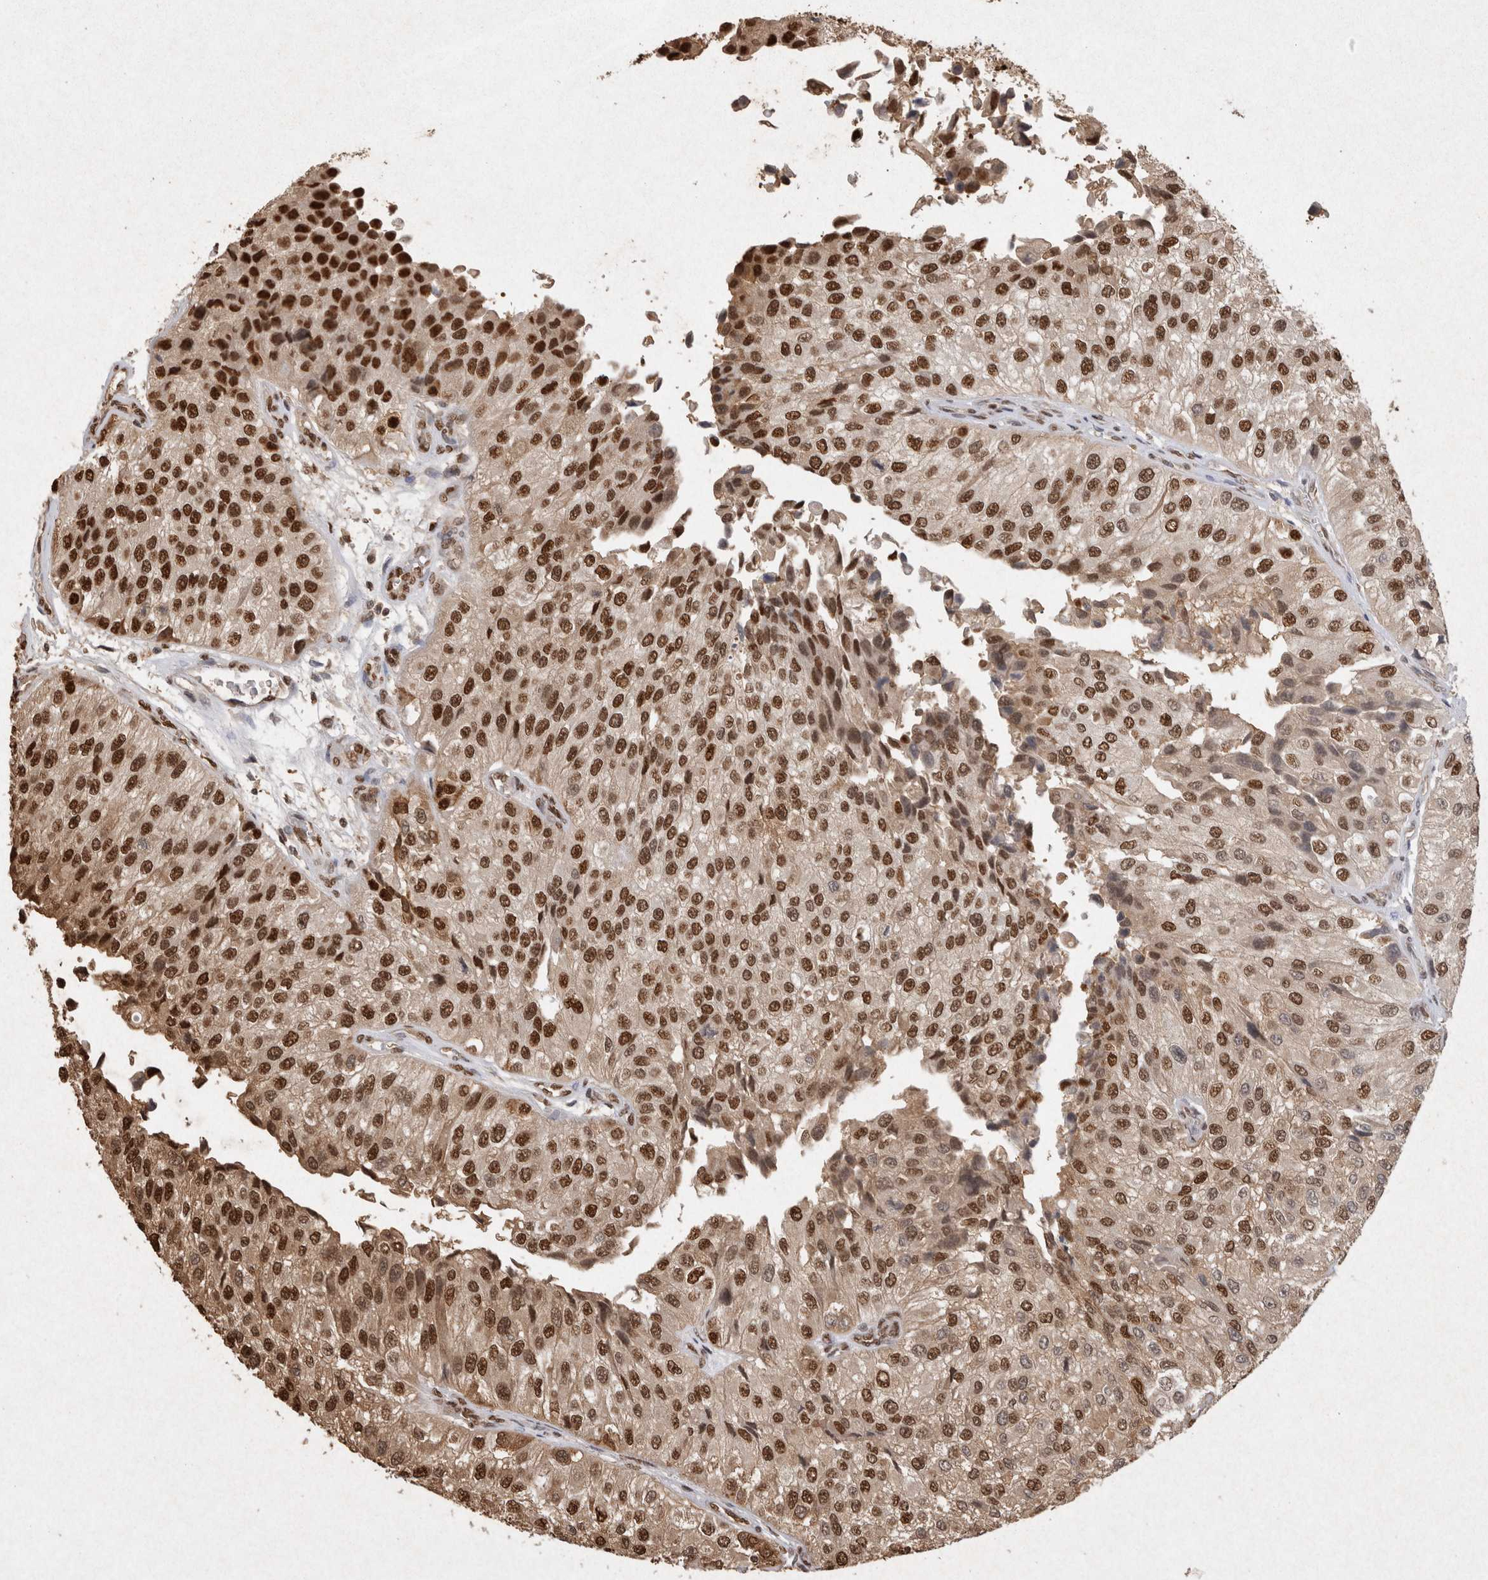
{"staining": {"intensity": "moderate", "quantity": ">75%", "location": "cytoplasmic/membranous,nuclear"}, "tissue": "urothelial cancer", "cell_type": "Tumor cells", "image_type": "cancer", "snomed": [{"axis": "morphology", "description": "Urothelial carcinoma, High grade"}, {"axis": "topography", "description": "Kidney"}, {"axis": "topography", "description": "Urinary bladder"}], "caption": "Immunohistochemical staining of urothelial carcinoma (high-grade) shows medium levels of moderate cytoplasmic/membranous and nuclear positivity in about >75% of tumor cells.", "gene": "HDGF", "patient": {"sex": "male", "age": 77}}